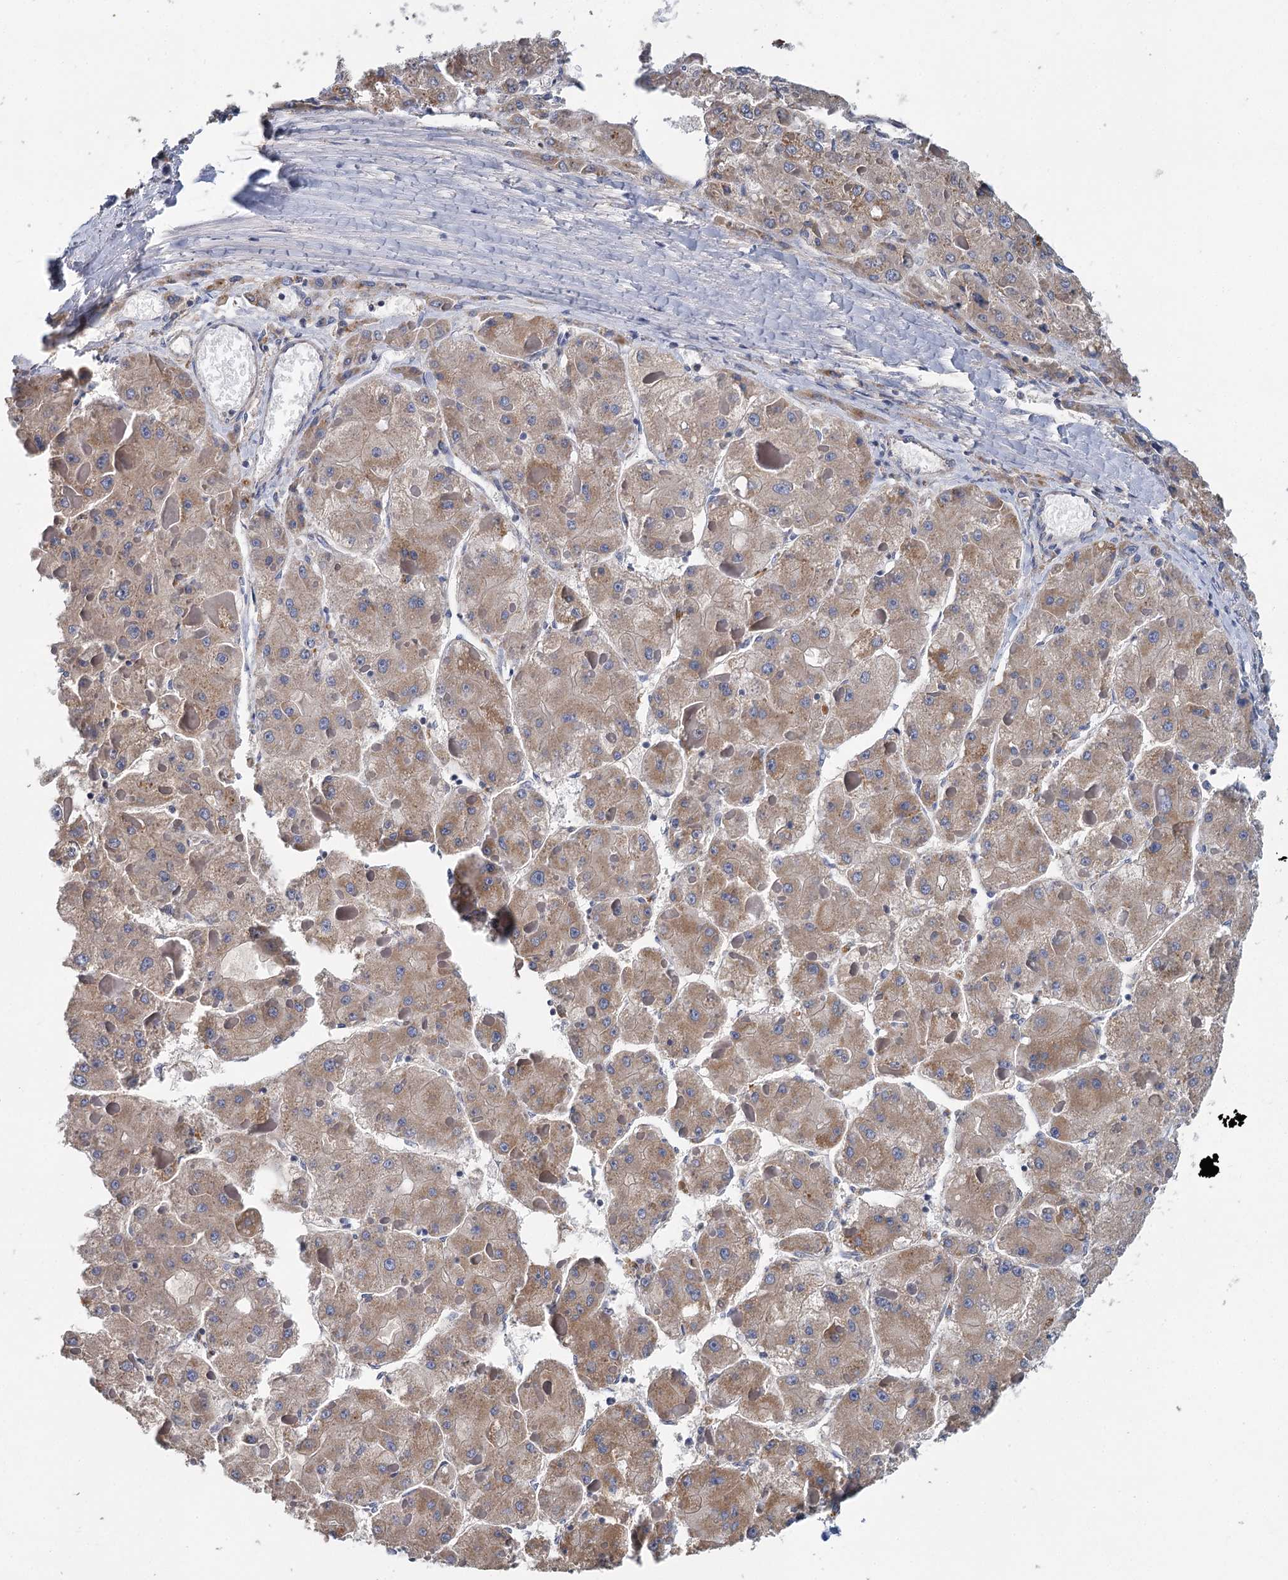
{"staining": {"intensity": "moderate", "quantity": ">75%", "location": "cytoplasmic/membranous"}, "tissue": "liver cancer", "cell_type": "Tumor cells", "image_type": "cancer", "snomed": [{"axis": "morphology", "description": "Carcinoma, Hepatocellular, NOS"}, {"axis": "topography", "description": "Liver"}], "caption": "A high-resolution photomicrograph shows immunohistochemistry staining of liver cancer, which demonstrates moderate cytoplasmic/membranous expression in about >75% of tumor cells.", "gene": "ANKRD16", "patient": {"sex": "female", "age": 73}}